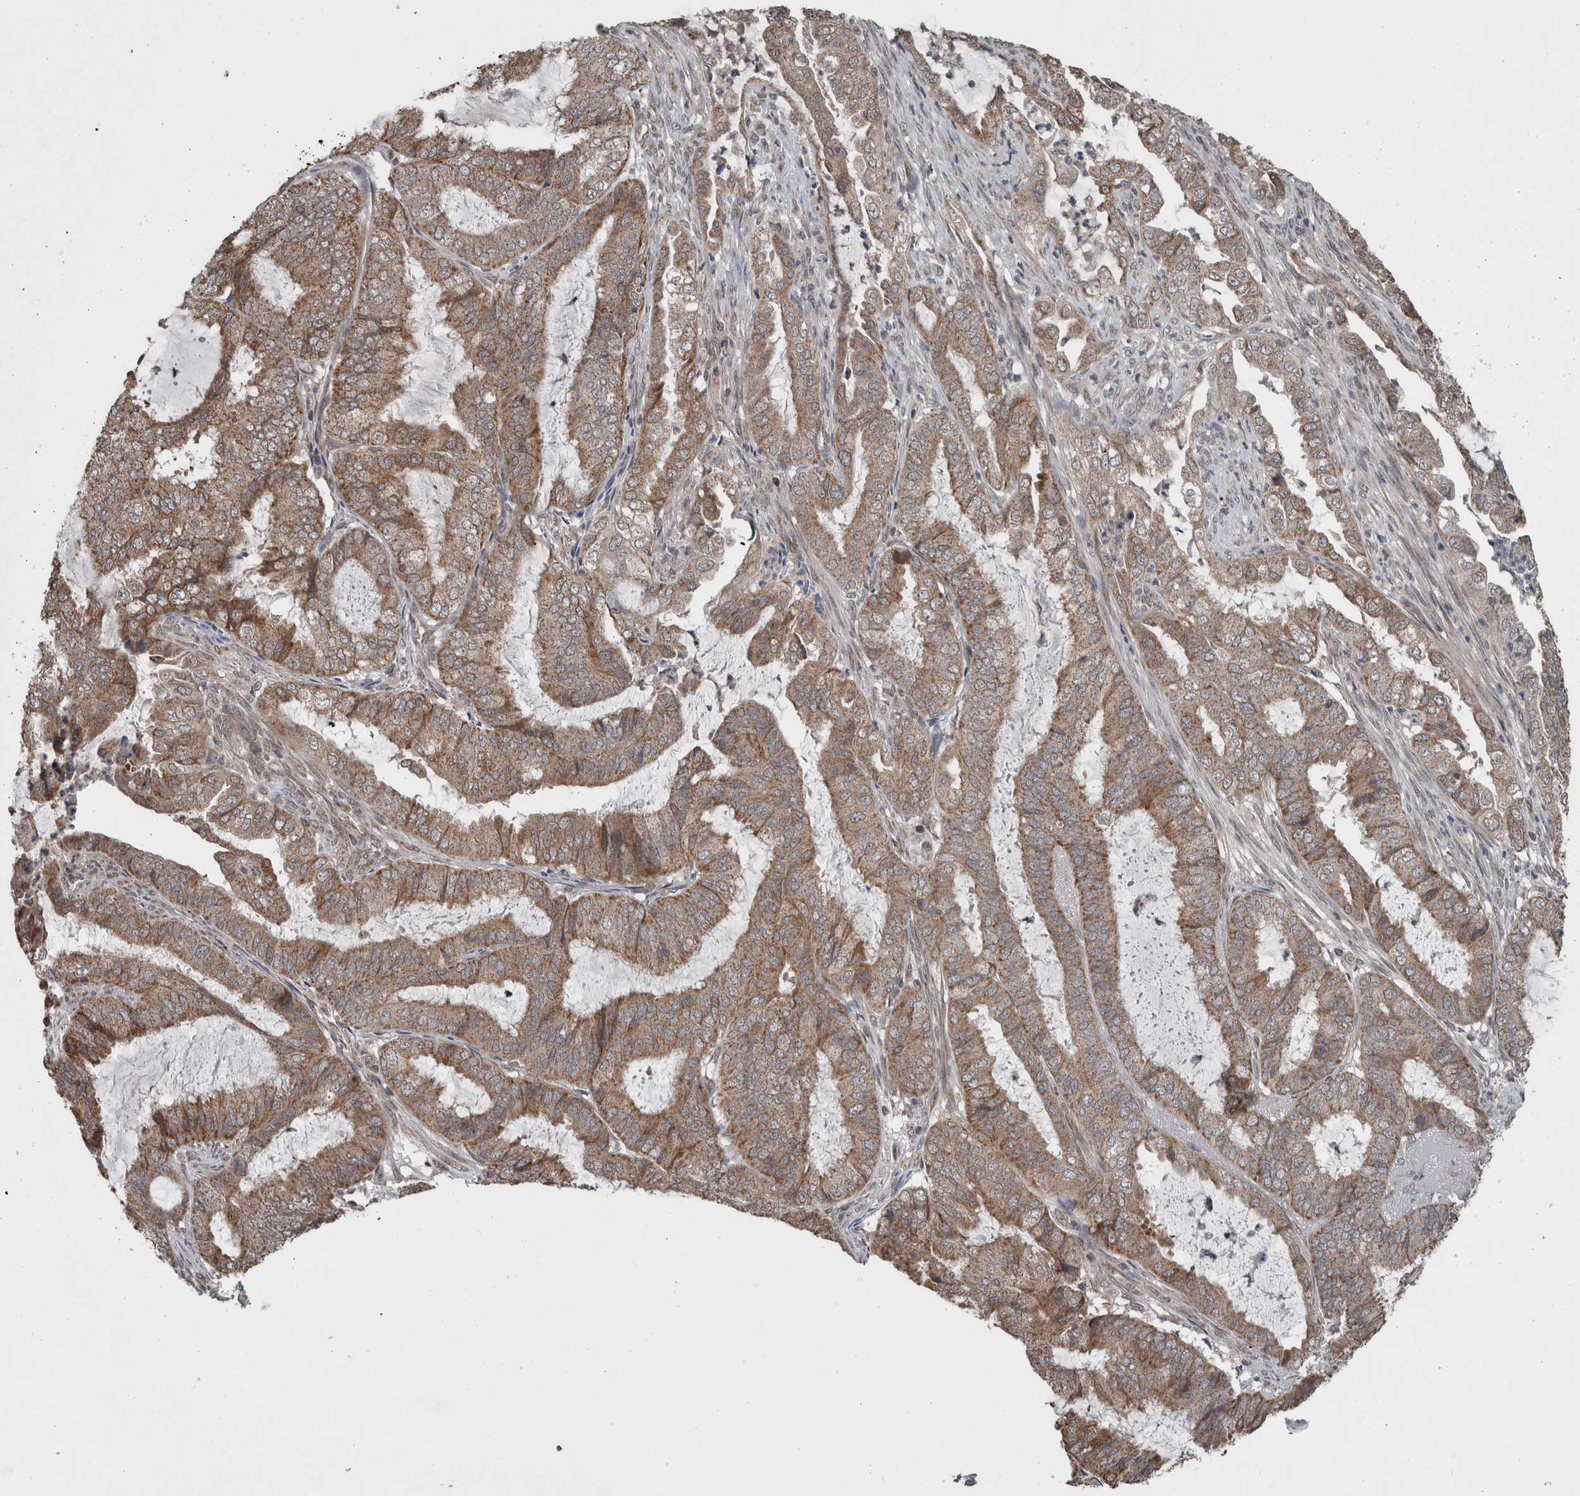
{"staining": {"intensity": "moderate", "quantity": ">75%", "location": "cytoplasmic/membranous"}, "tissue": "endometrial cancer", "cell_type": "Tumor cells", "image_type": "cancer", "snomed": [{"axis": "morphology", "description": "Adenocarcinoma, NOS"}, {"axis": "topography", "description": "Endometrium"}], "caption": "Moderate cytoplasmic/membranous staining for a protein is appreciated in about >75% of tumor cells of adenocarcinoma (endometrial) using immunohistochemistry (IHC).", "gene": "ENY2", "patient": {"sex": "female", "age": 49}}